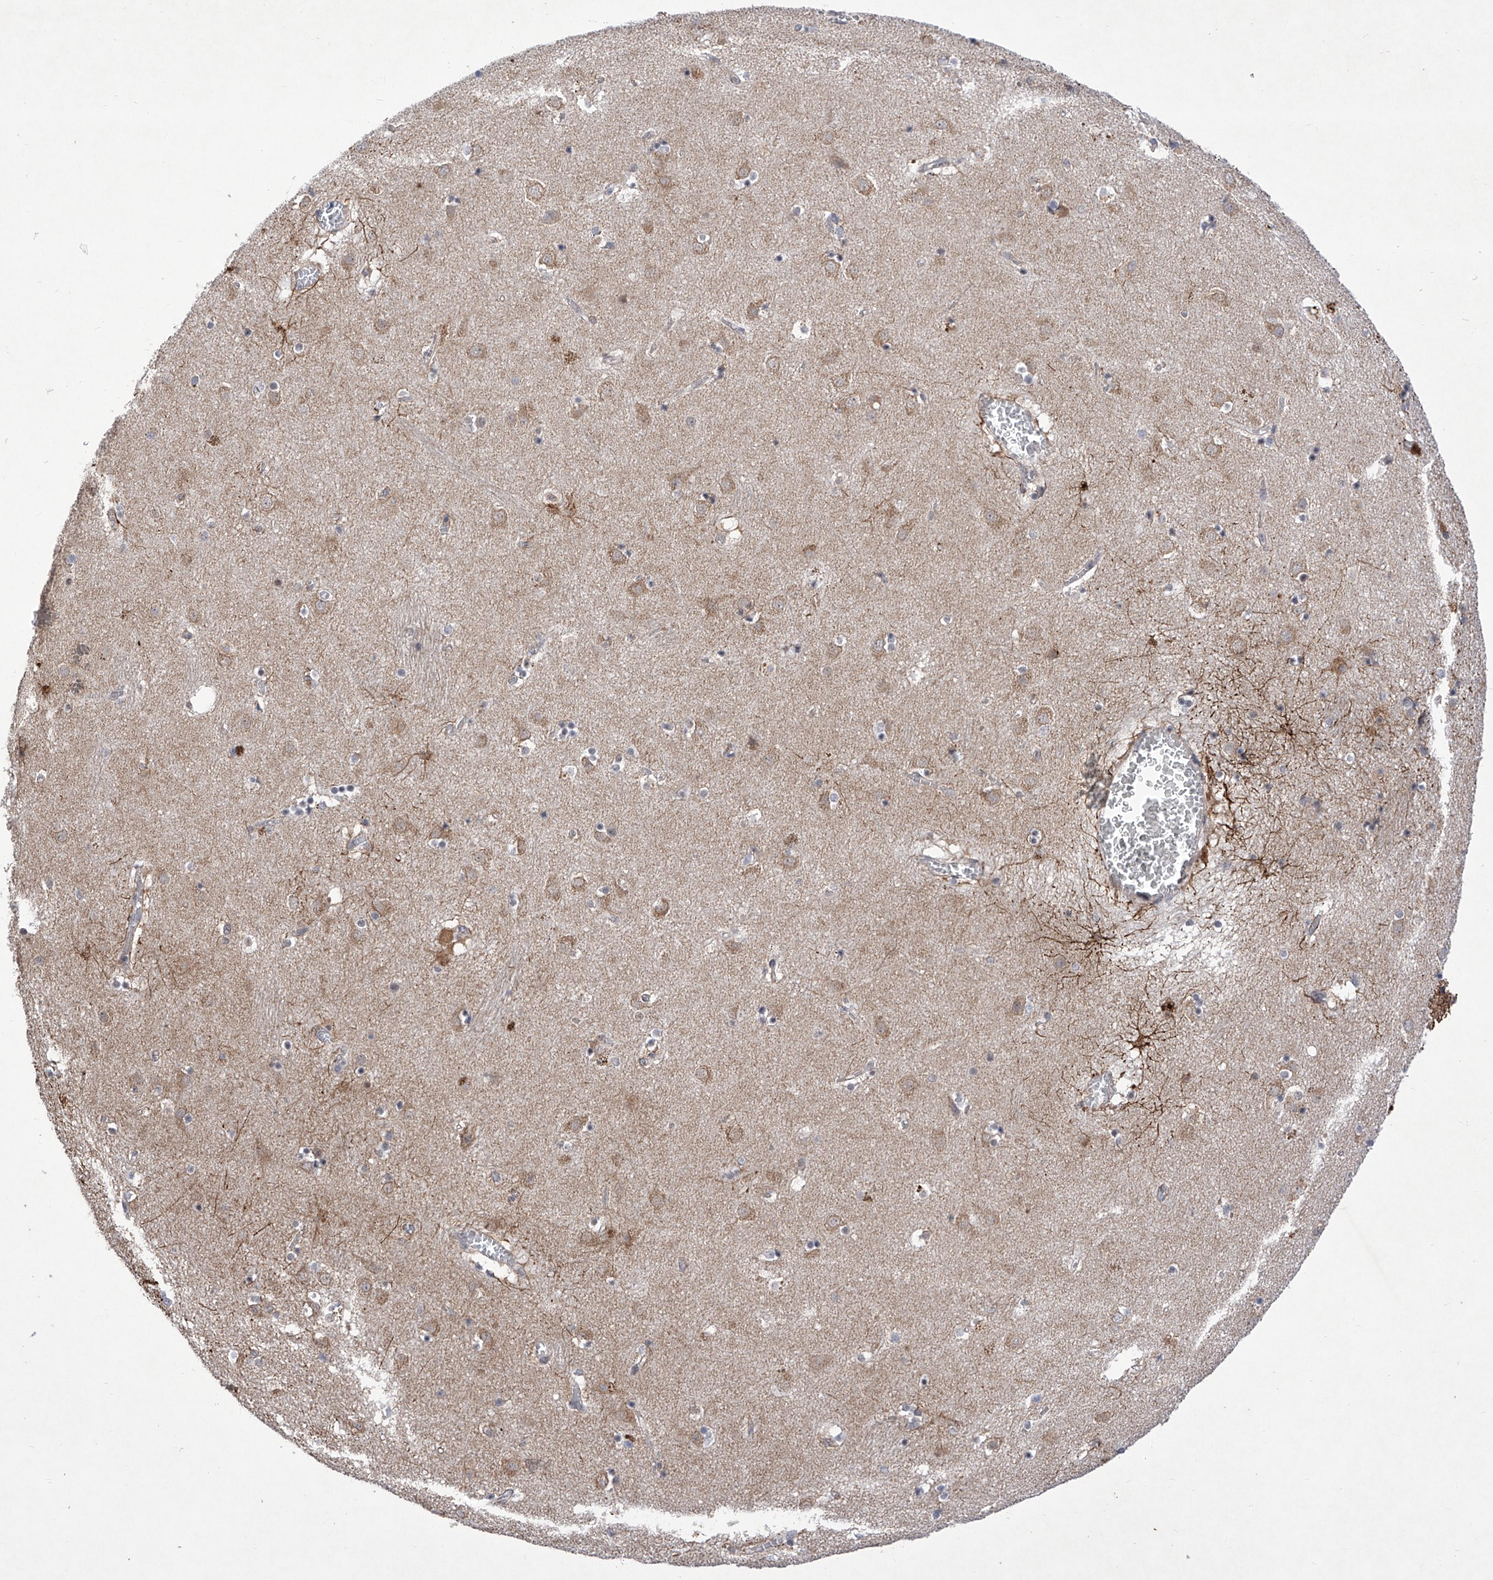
{"staining": {"intensity": "negative", "quantity": "none", "location": "none"}, "tissue": "caudate", "cell_type": "Glial cells", "image_type": "normal", "snomed": [{"axis": "morphology", "description": "Normal tissue, NOS"}, {"axis": "topography", "description": "Lateral ventricle wall"}], "caption": "Caudate stained for a protein using immunohistochemistry reveals no positivity glial cells.", "gene": "KIFC2", "patient": {"sex": "male", "age": 70}}